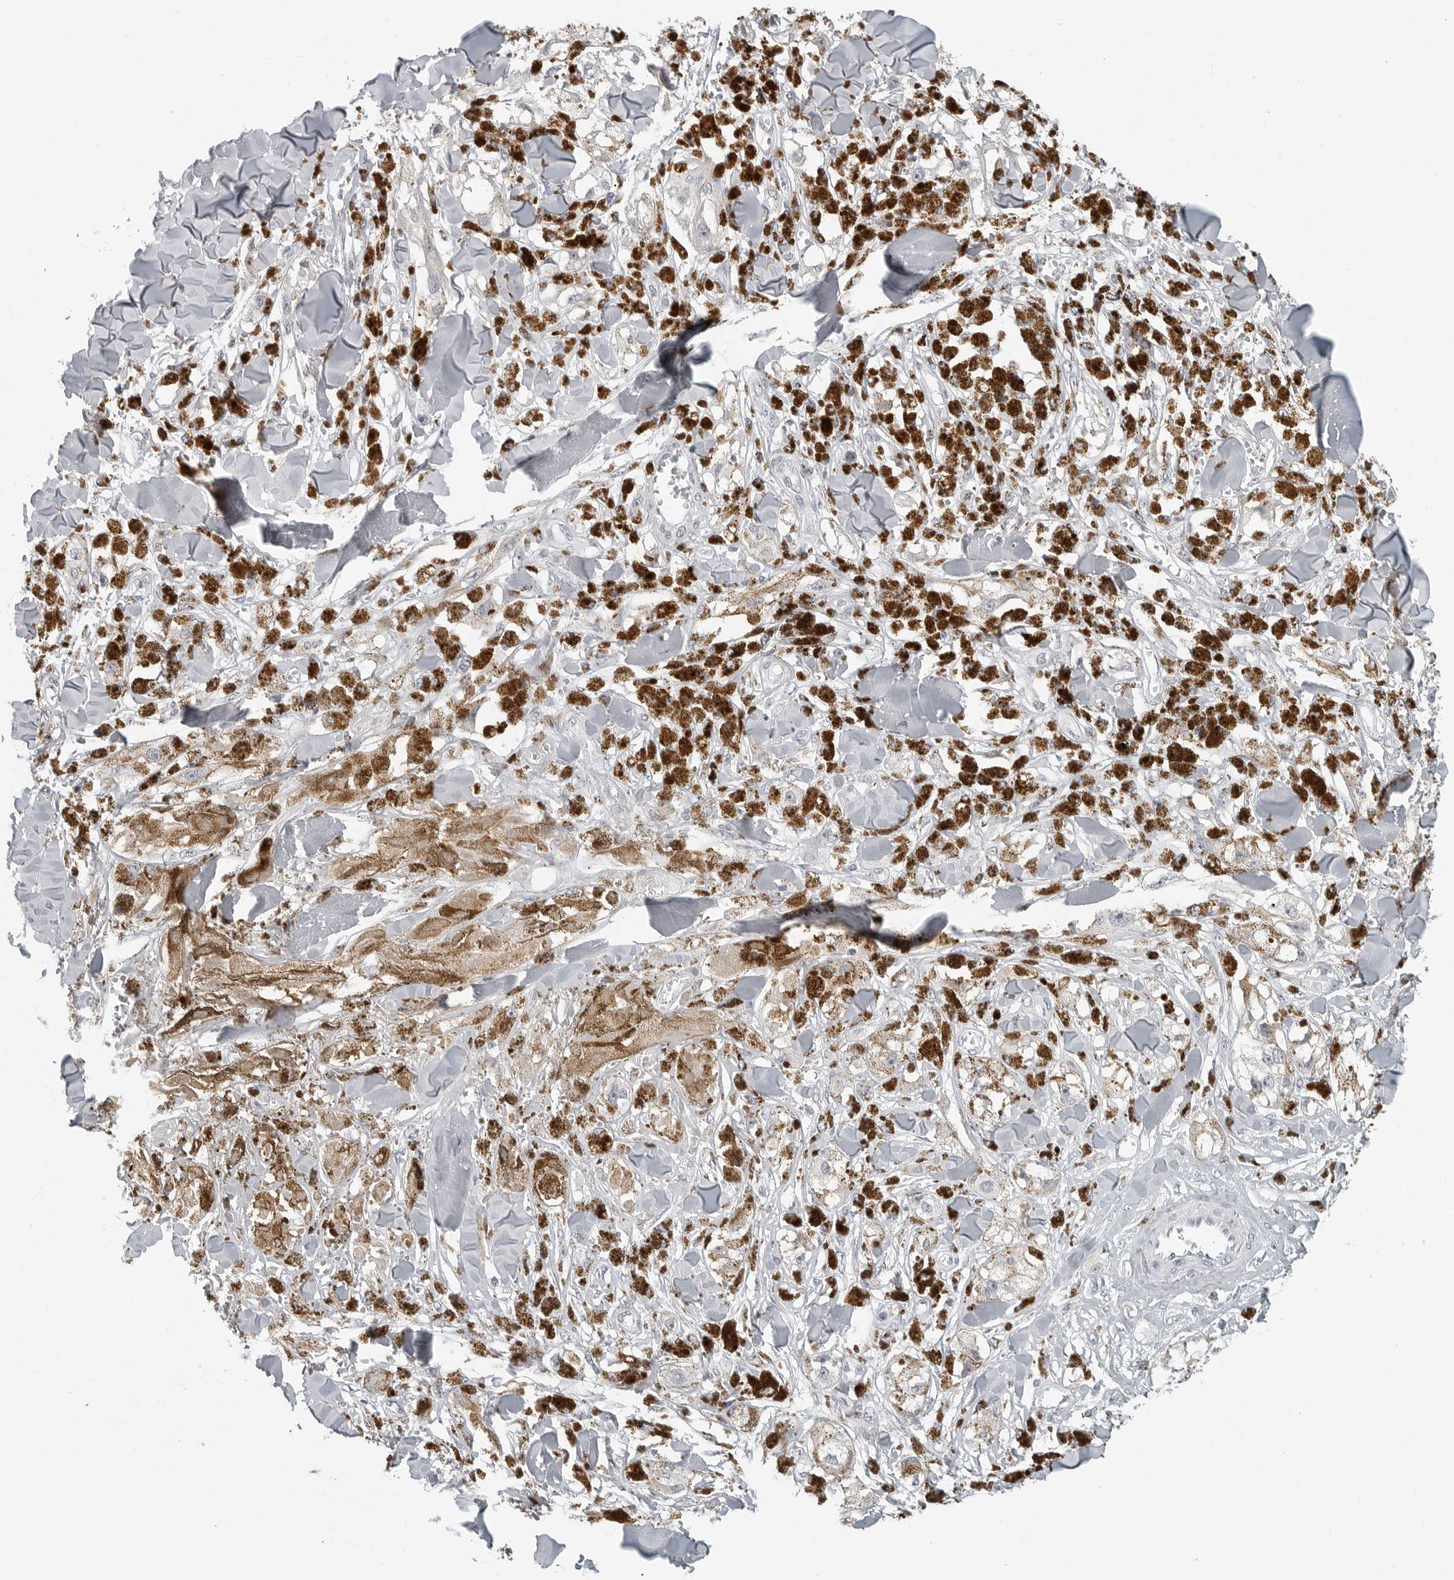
{"staining": {"intensity": "negative", "quantity": "none", "location": "none"}, "tissue": "melanoma", "cell_type": "Tumor cells", "image_type": "cancer", "snomed": [{"axis": "morphology", "description": "Malignant melanoma, NOS"}, {"axis": "topography", "description": "Skin"}], "caption": "Malignant melanoma stained for a protein using immunohistochemistry (IHC) reveals no positivity tumor cells.", "gene": "BPIFA1", "patient": {"sex": "male", "age": 88}}